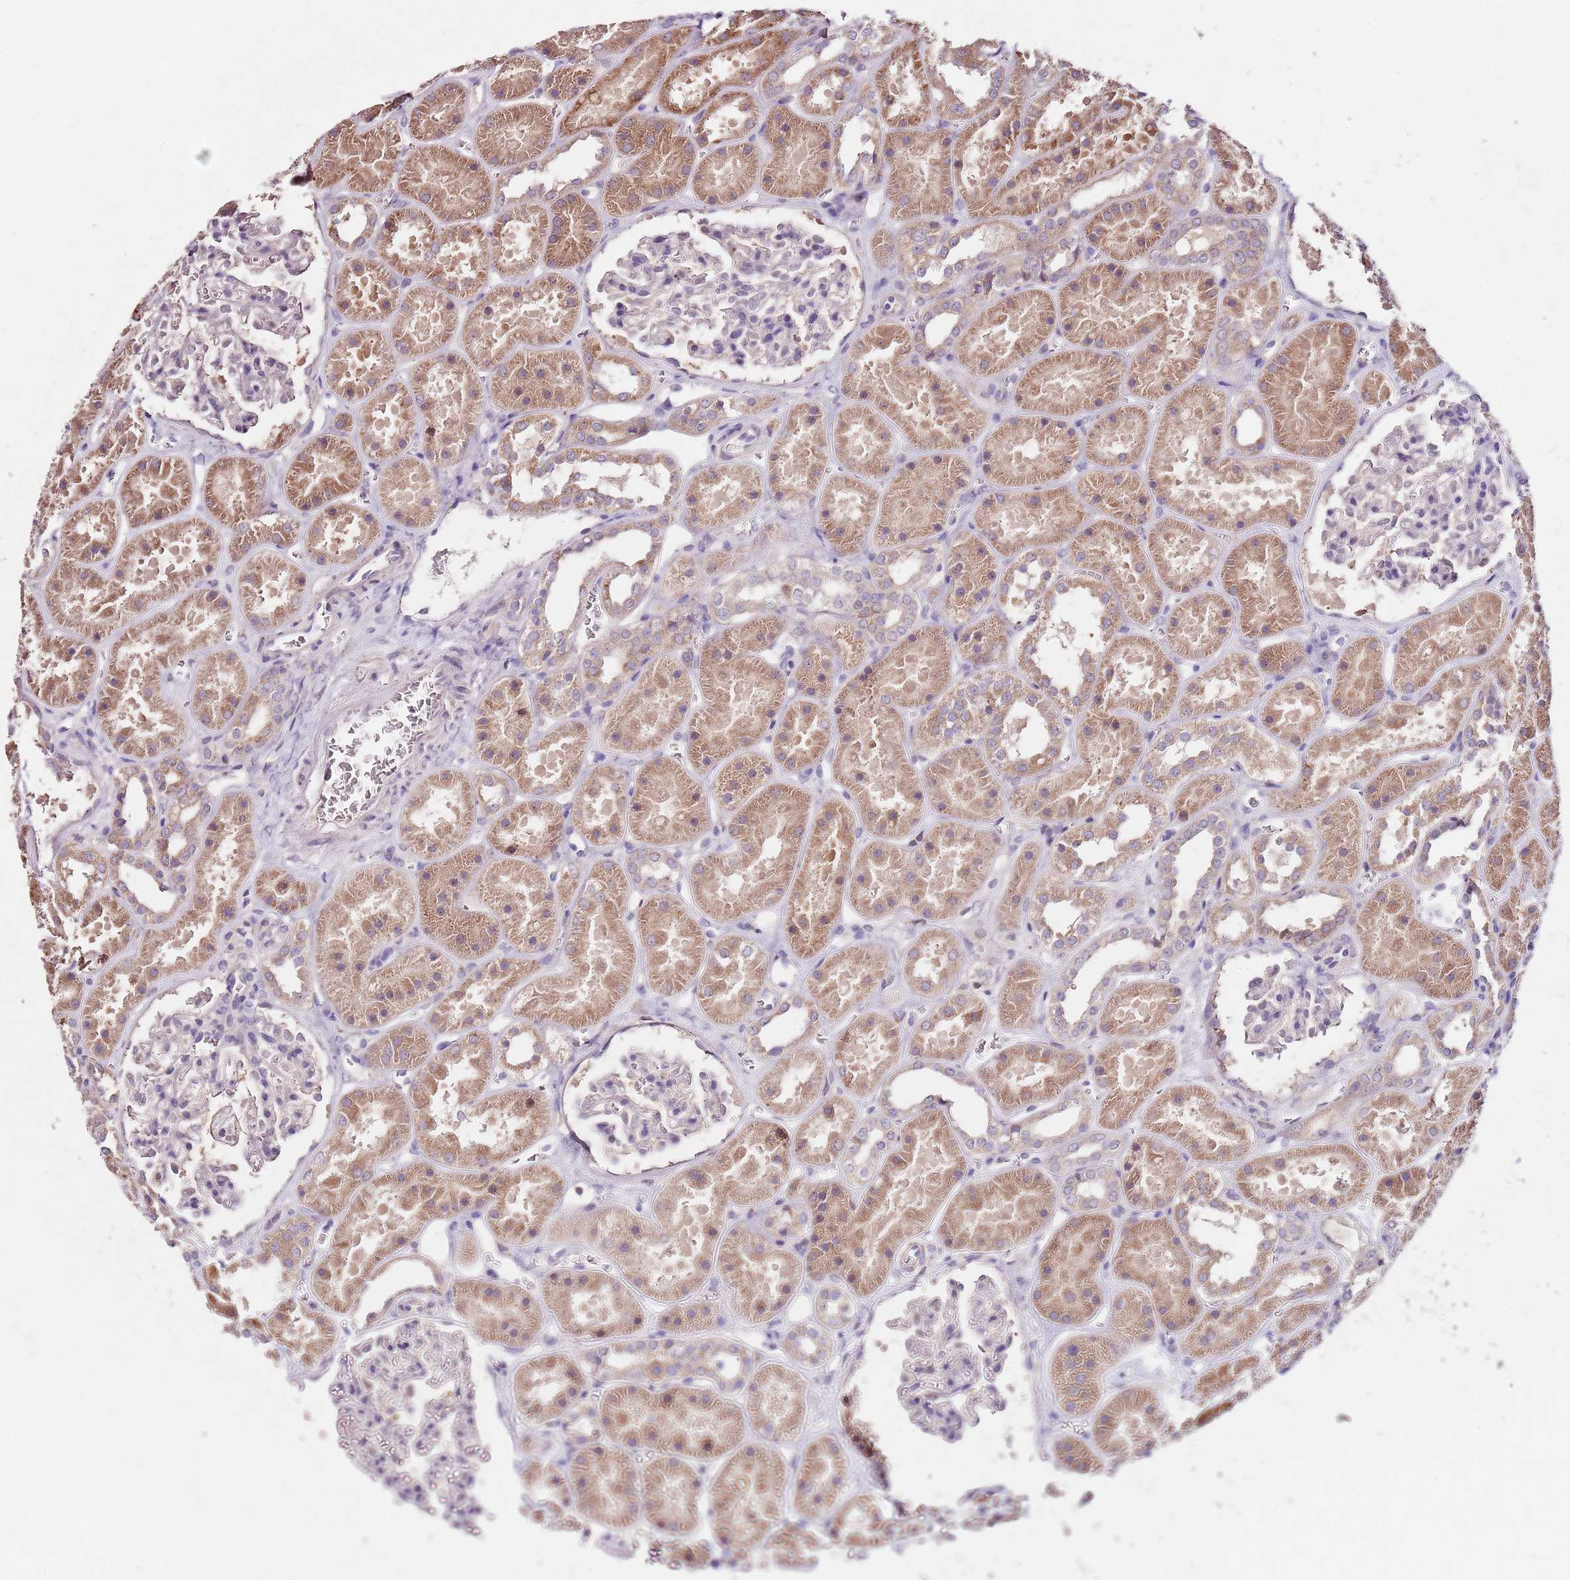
{"staining": {"intensity": "negative", "quantity": "none", "location": "none"}, "tissue": "kidney", "cell_type": "Cells in glomeruli", "image_type": "normal", "snomed": [{"axis": "morphology", "description": "Normal tissue, NOS"}, {"axis": "topography", "description": "Kidney"}], "caption": "Immunohistochemistry of benign human kidney displays no expression in cells in glomeruli.", "gene": "NRDE2", "patient": {"sex": "female", "age": 41}}